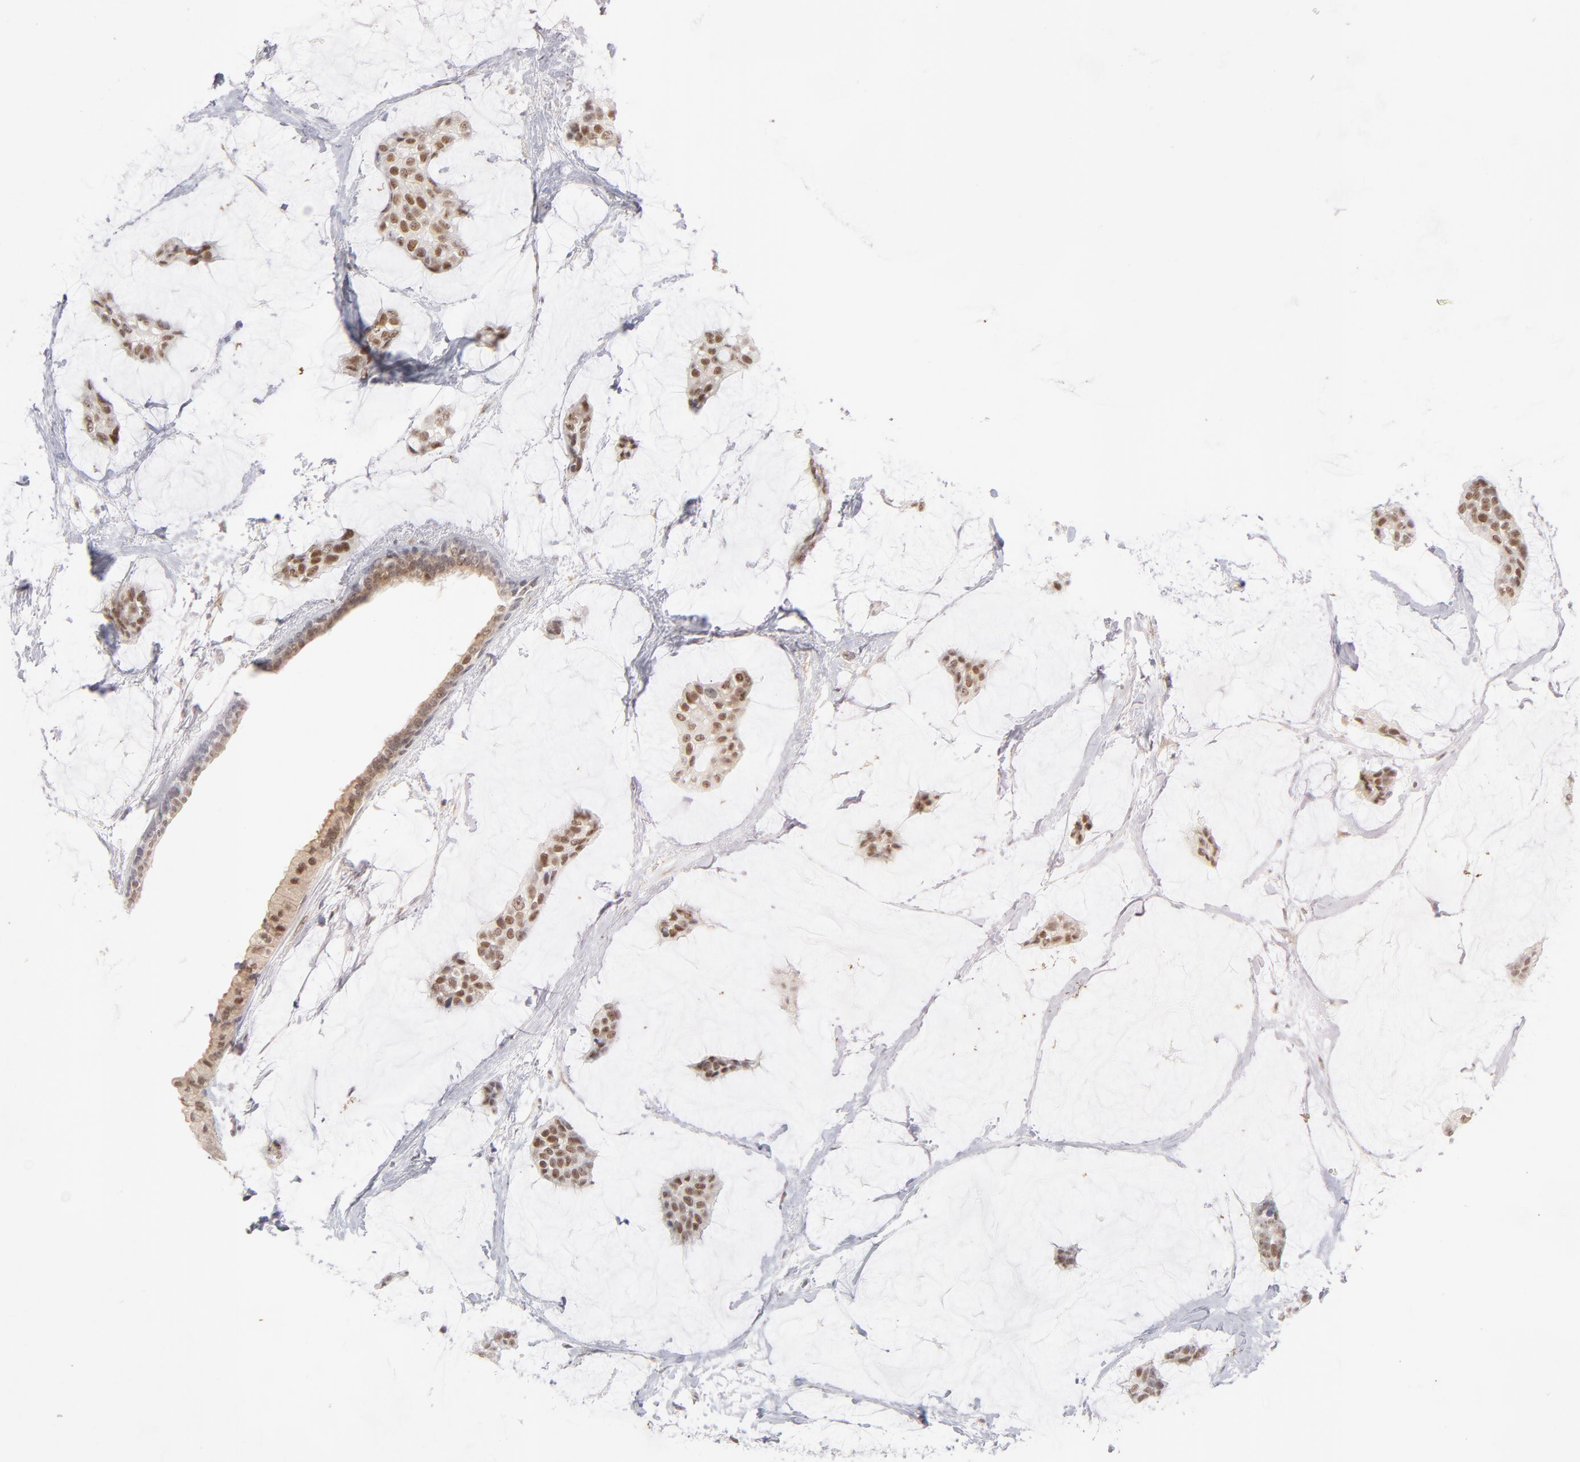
{"staining": {"intensity": "moderate", "quantity": ">75%", "location": "cytoplasmic/membranous,nuclear"}, "tissue": "breast cancer", "cell_type": "Tumor cells", "image_type": "cancer", "snomed": [{"axis": "morphology", "description": "Duct carcinoma"}, {"axis": "topography", "description": "Breast"}], "caption": "A high-resolution micrograph shows immunohistochemistry staining of breast cancer, which demonstrates moderate cytoplasmic/membranous and nuclear expression in approximately >75% of tumor cells.", "gene": "NBN", "patient": {"sex": "female", "age": 93}}